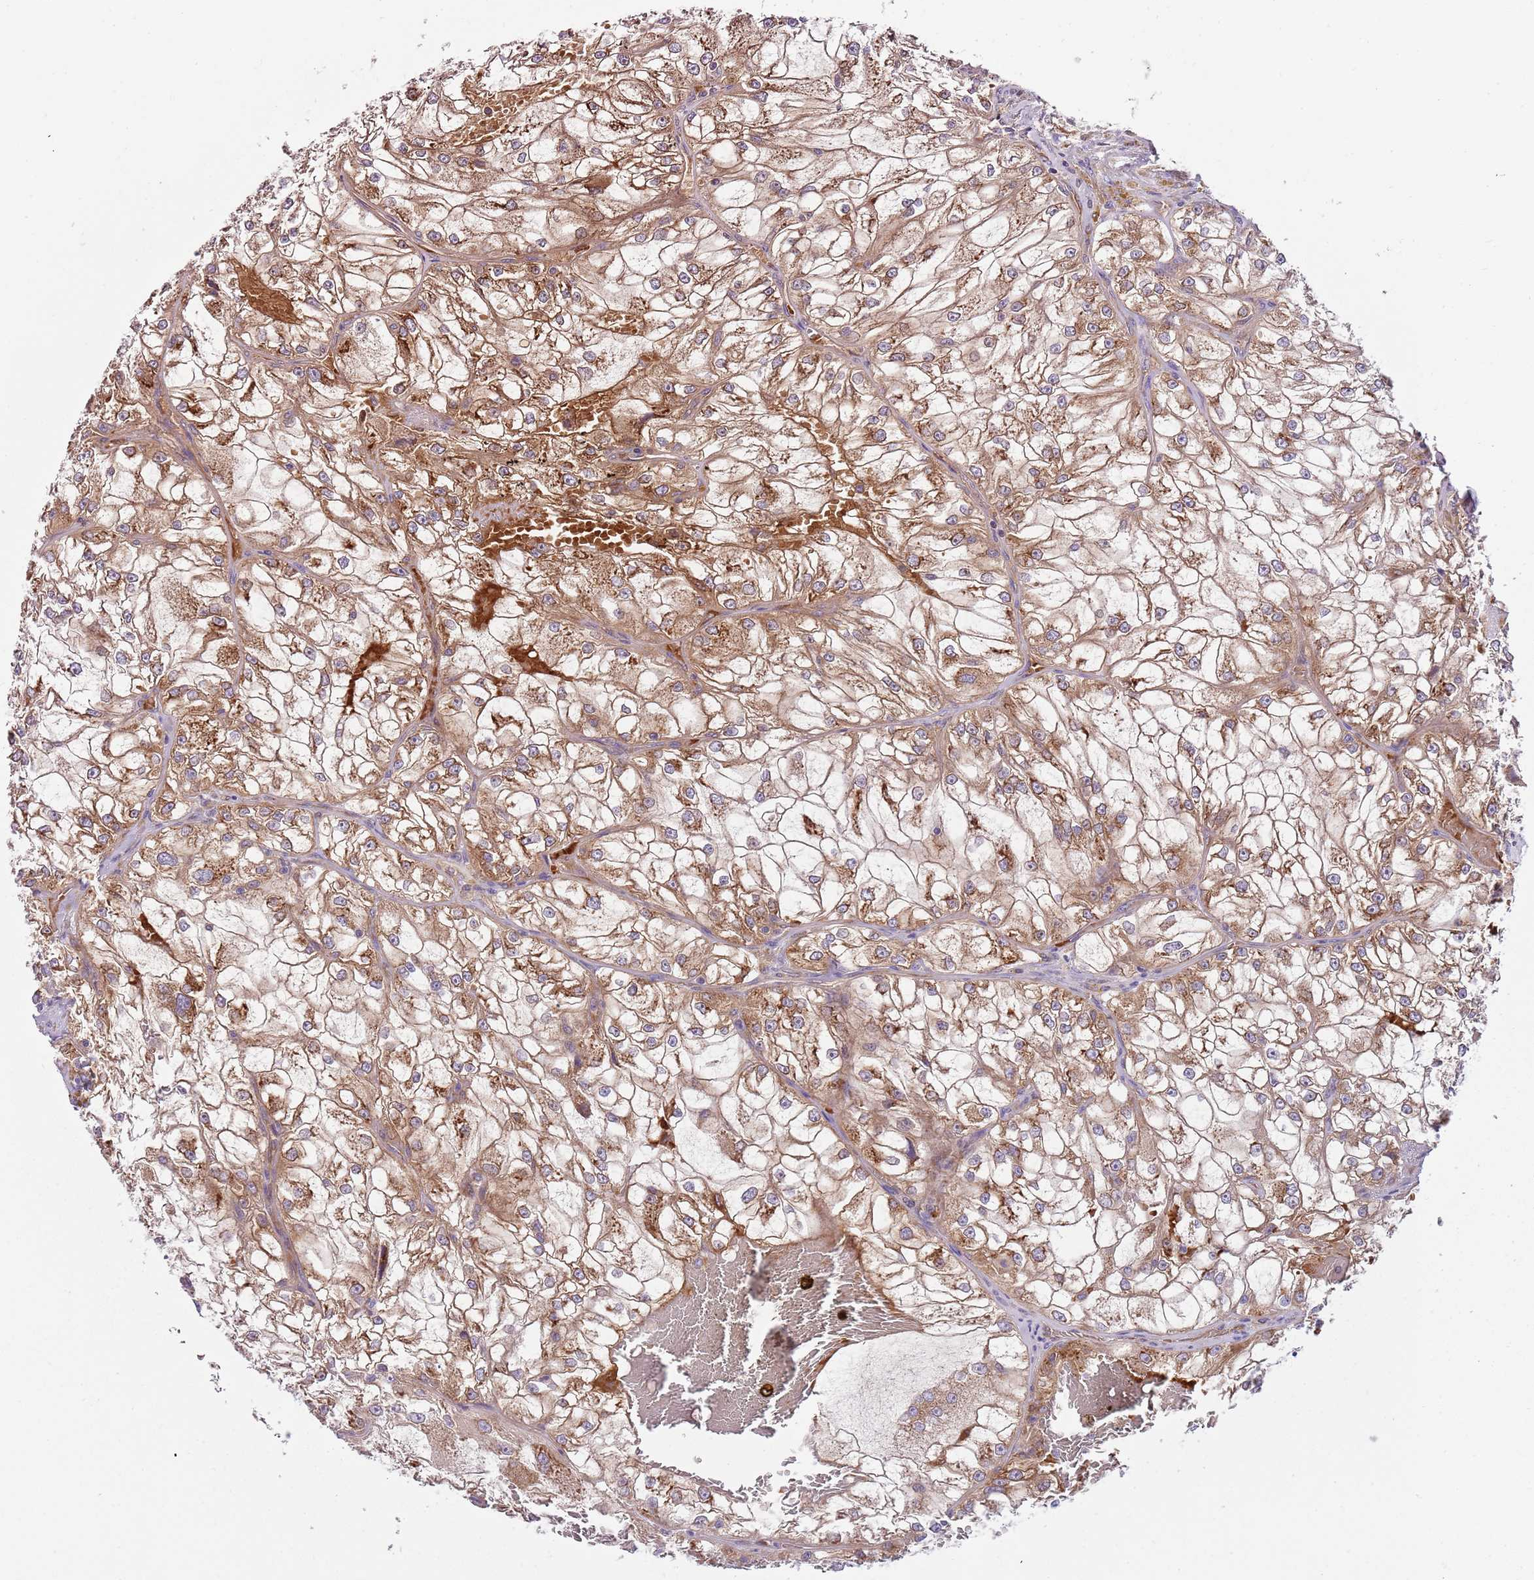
{"staining": {"intensity": "moderate", "quantity": ">75%", "location": "cytoplasmic/membranous"}, "tissue": "renal cancer", "cell_type": "Tumor cells", "image_type": "cancer", "snomed": [{"axis": "morphology", "description": "Adenocarcinoma, NOS"}, {"axis": "topography", "description": "Kidney"}], "caption": "The image shows staining of renal cancer, revealing moderate cytoplasmic/membranous protein expression (brown color) within tumor cells.", "gene": "VWCE", "patient": {"sex": "female", "age": 72}}